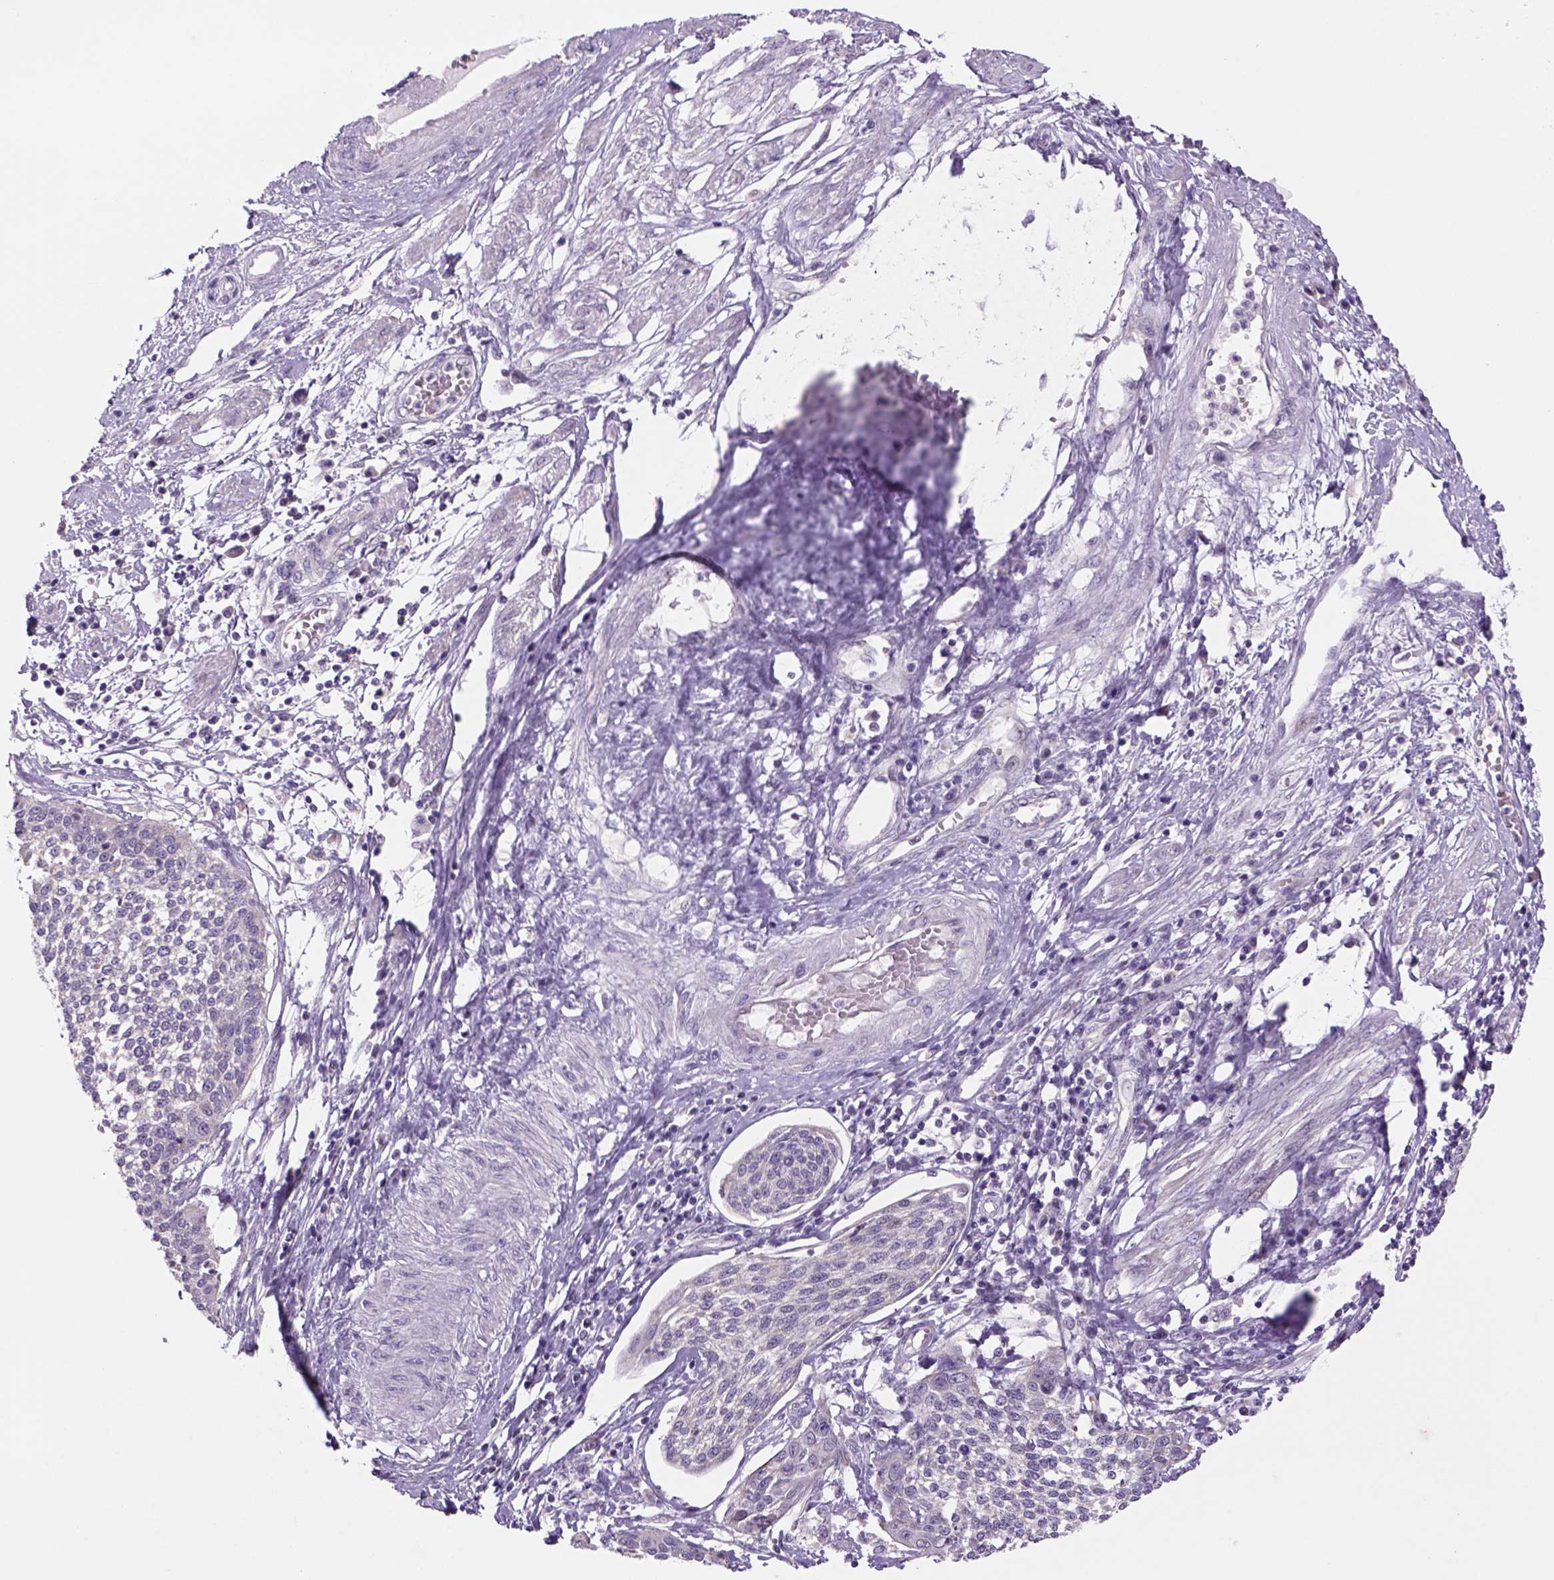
{"staining": {"intensity": "negative", "quantity": "none", "location": "none"}, "tissue": "cervical cancer", "cell_type": "Tumor cells", "image_type": "cancer", "snomed": [{"axis": "morphology", "description": "Squamous cell carcinoma, NOS"}, {"axis": "topography", "description": "Cervix"}], "caption": "Tumor cells show no significant protein positivity in squamous cell carcinoma (cervical).", "gene": "ADGRV1", "patient": {"sex": "female", "age": 34}}